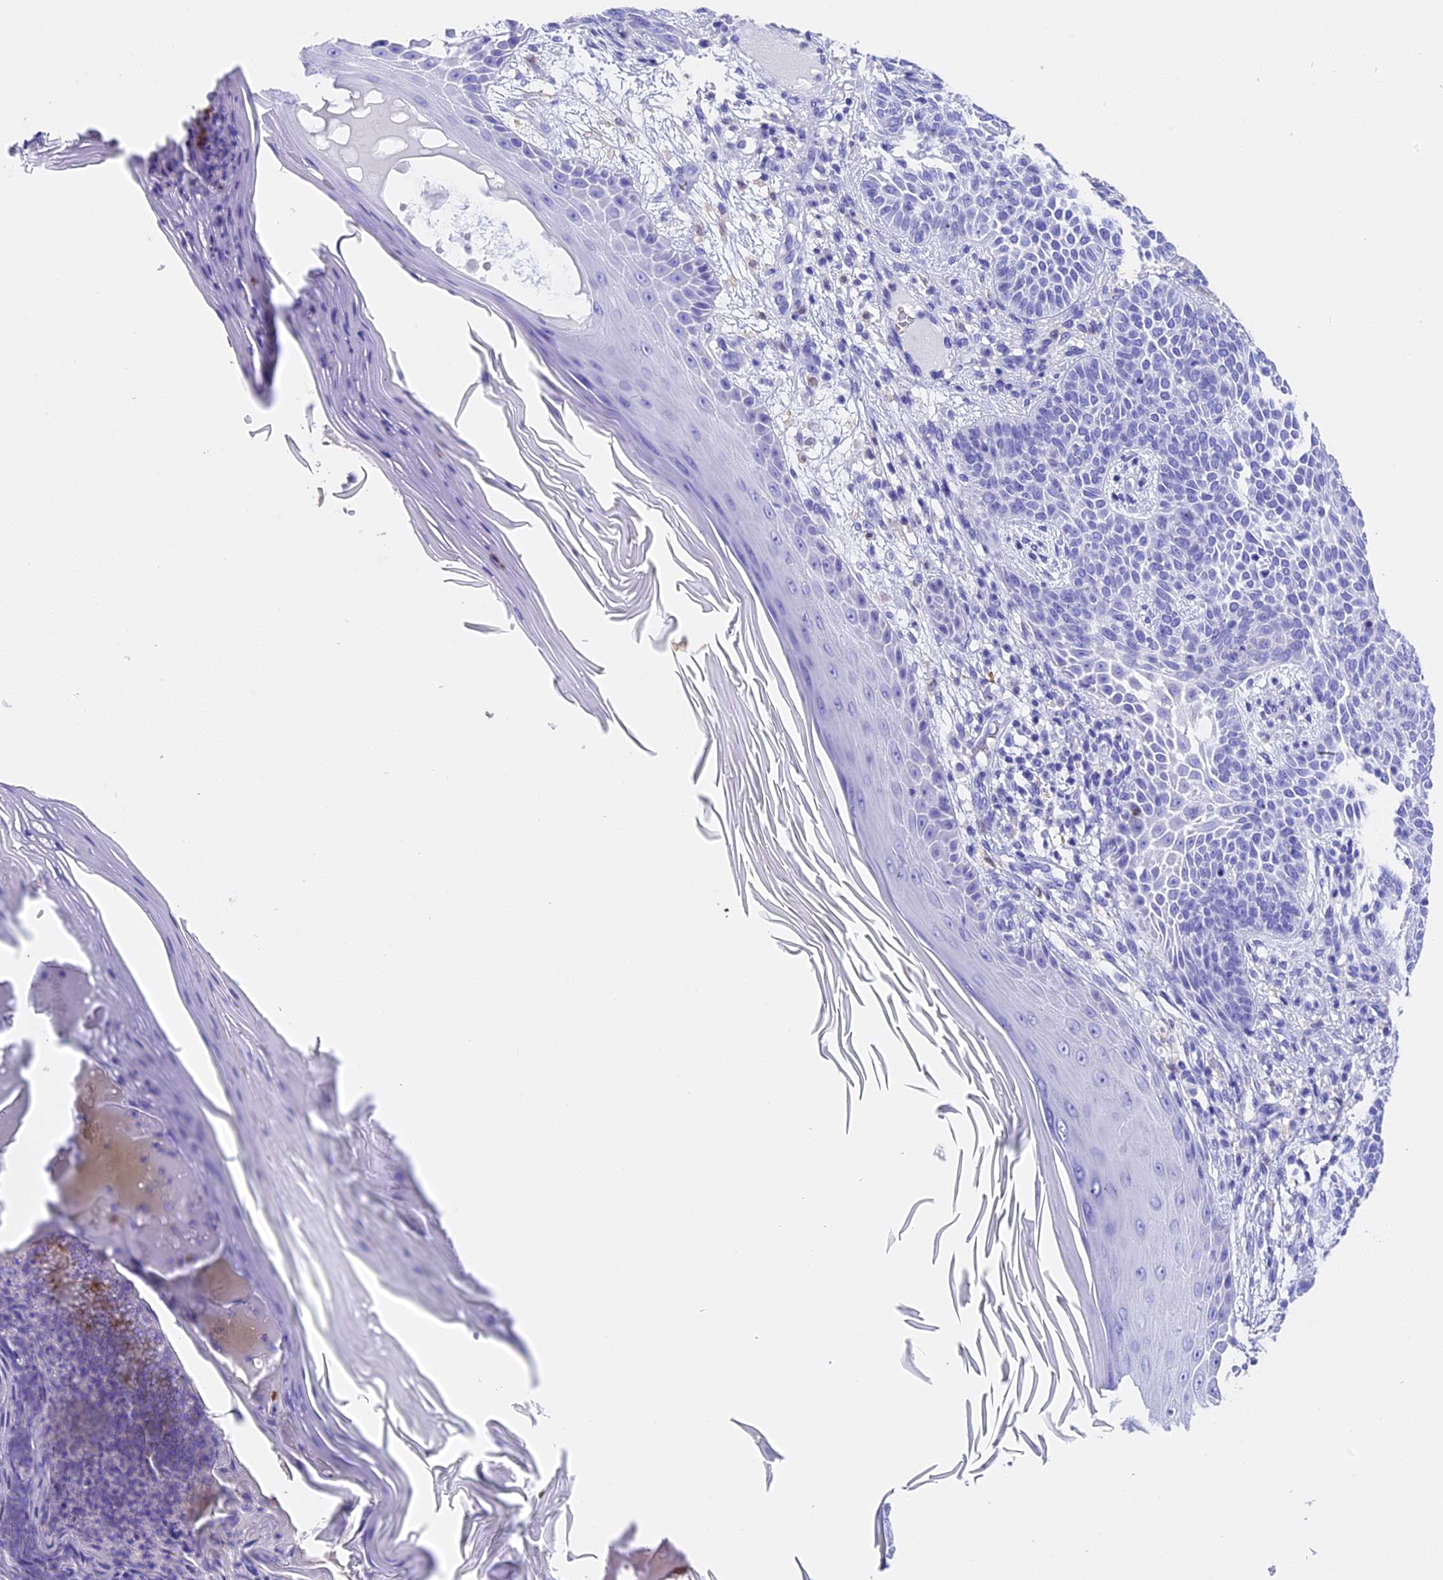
{"staining": {"intensity": "negative", "quantity": "none", "location": "none"}, "tissue": "skin cancer", "cell_type": "Tumor cells", "image_type": "cancer", "snomed": [{"axis": "morphology", "description": "Basal cell carcinoma"}, {"axis": "topography", "description": "Skin"}], "caption": "The micrograph exhibits no staining of tumor cells in skin cancer.", "gene": "CLC", "patient": {"sex": "male", "age": 85}}